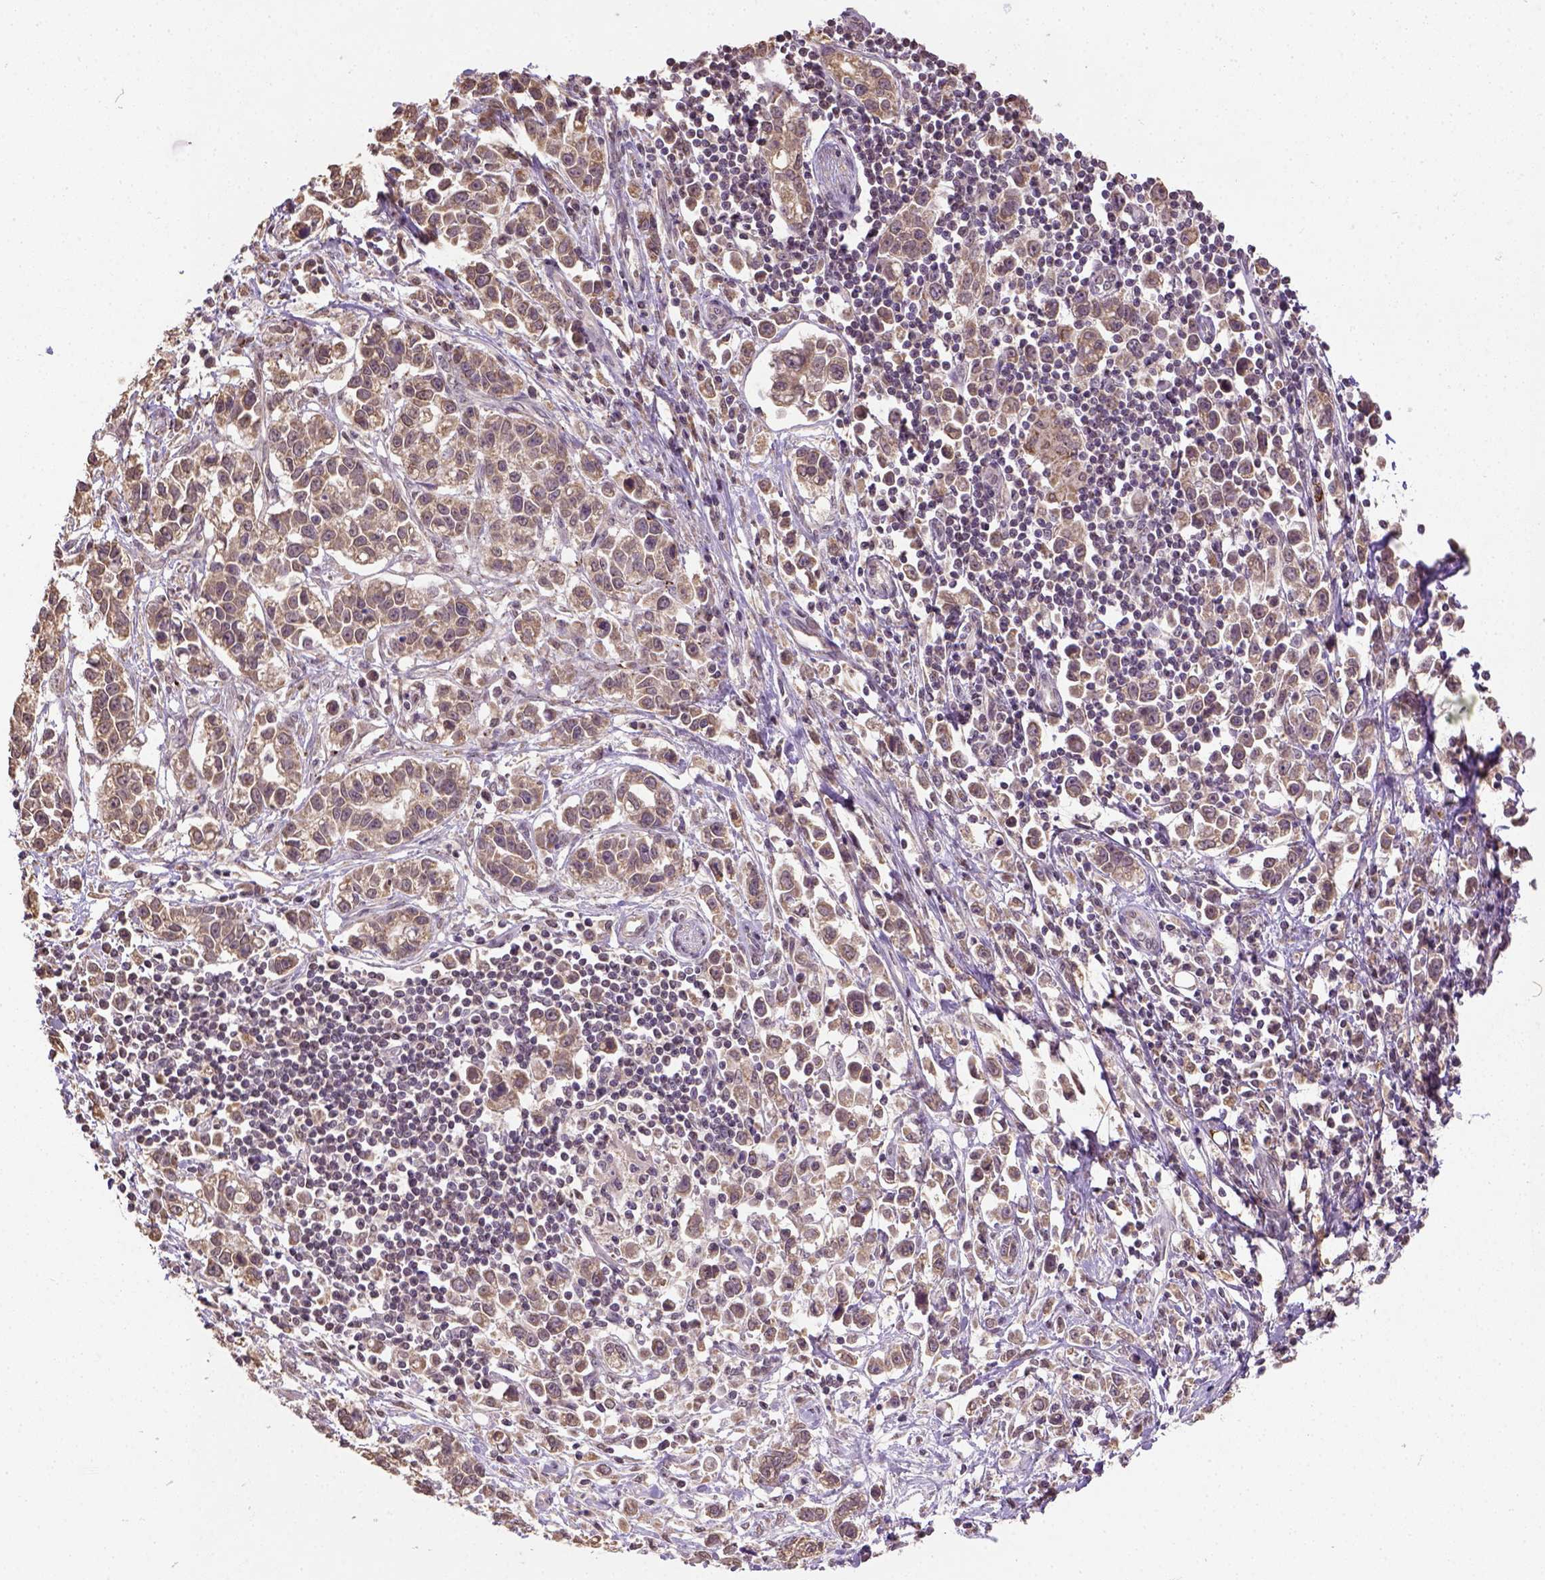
{"staining": {"intensity": "moderate", "quantity": ">75%", "location": "cytoplasmic/membranous"}, "tissue": "stomach cancer", "cell_type": "Tumor cells", "image_type": "cancer", "snomed": [{"axis": "morphology", "description": "Adenocarcinoma, NOS"}, {"axis": "topography", "description": "Stomach"}], "caption": "Stomach cancer was stained to show a protein in brown. There is medium levels of moderate cytoplasmic/membranous expression in approximately >75% of tumor cells. (Stains: DAB in brown, nuclei in blue, Microscopy: brightfield microscopy at high magnification).", "gene": "NUDT10", "patient": {"sex": "male", "age": 93}}